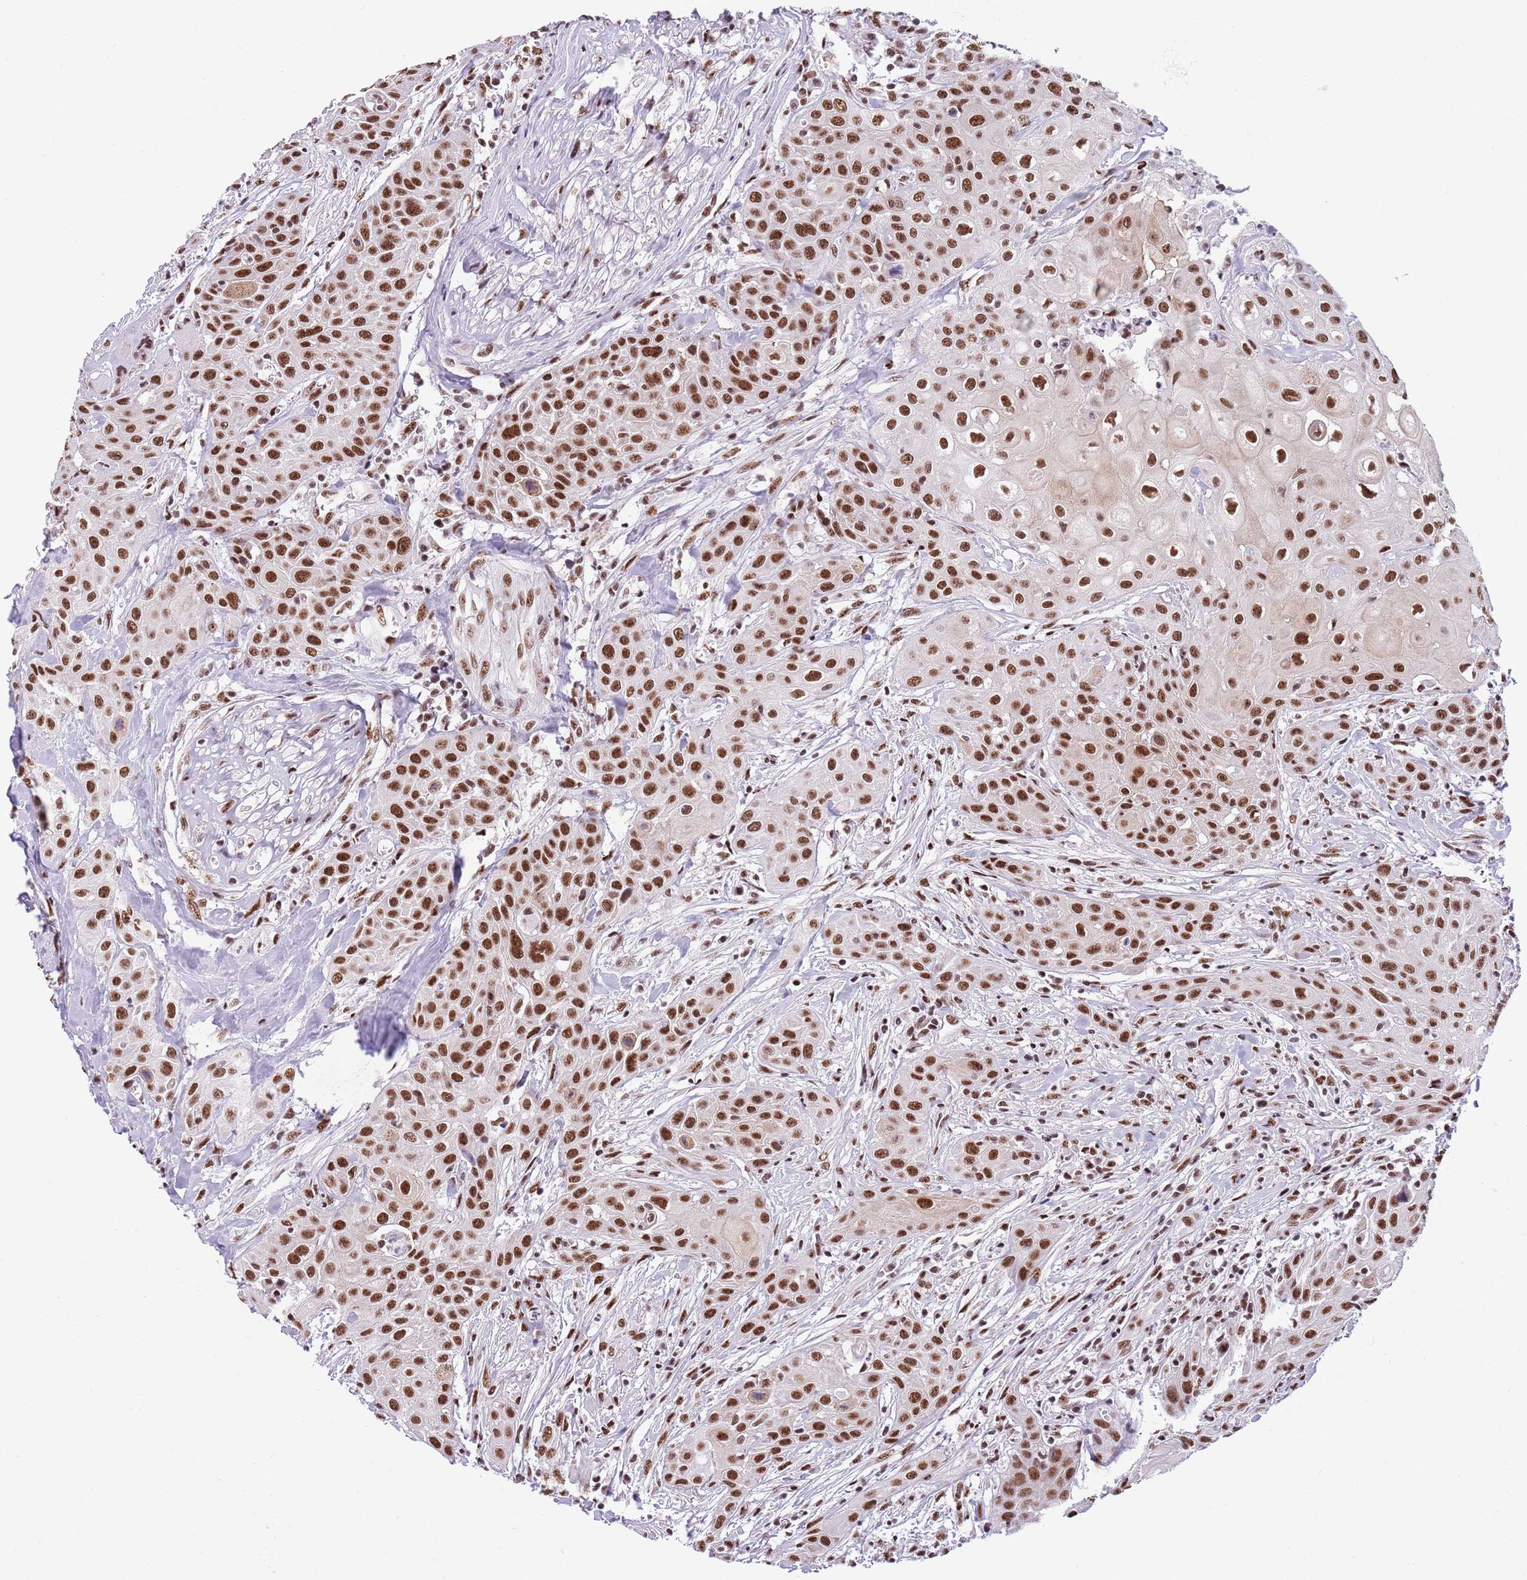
{"staining": {"intensity": "strong", "quantity": ">75%", "location": "nuclear"}, "tissue": "head and neck cancer", "cell_type": "Tumor cells", "image_type": "cancer", "snomed": [{"axis": "morphology", "description": "Squamous cell carcinoma, NOS"}, {"axis": "topography", "description": "Oral tissue"}, {"axis": "topography", "description": "Head-Neck"}], "caption": "A high amount of strong nuclear positivity is present in about >75% of tumor cells in head and neck cancer (squamous cell carcinoma) tissue.", "gene": "SF3A2", "patient": {"sex": "female", "age": 82}}